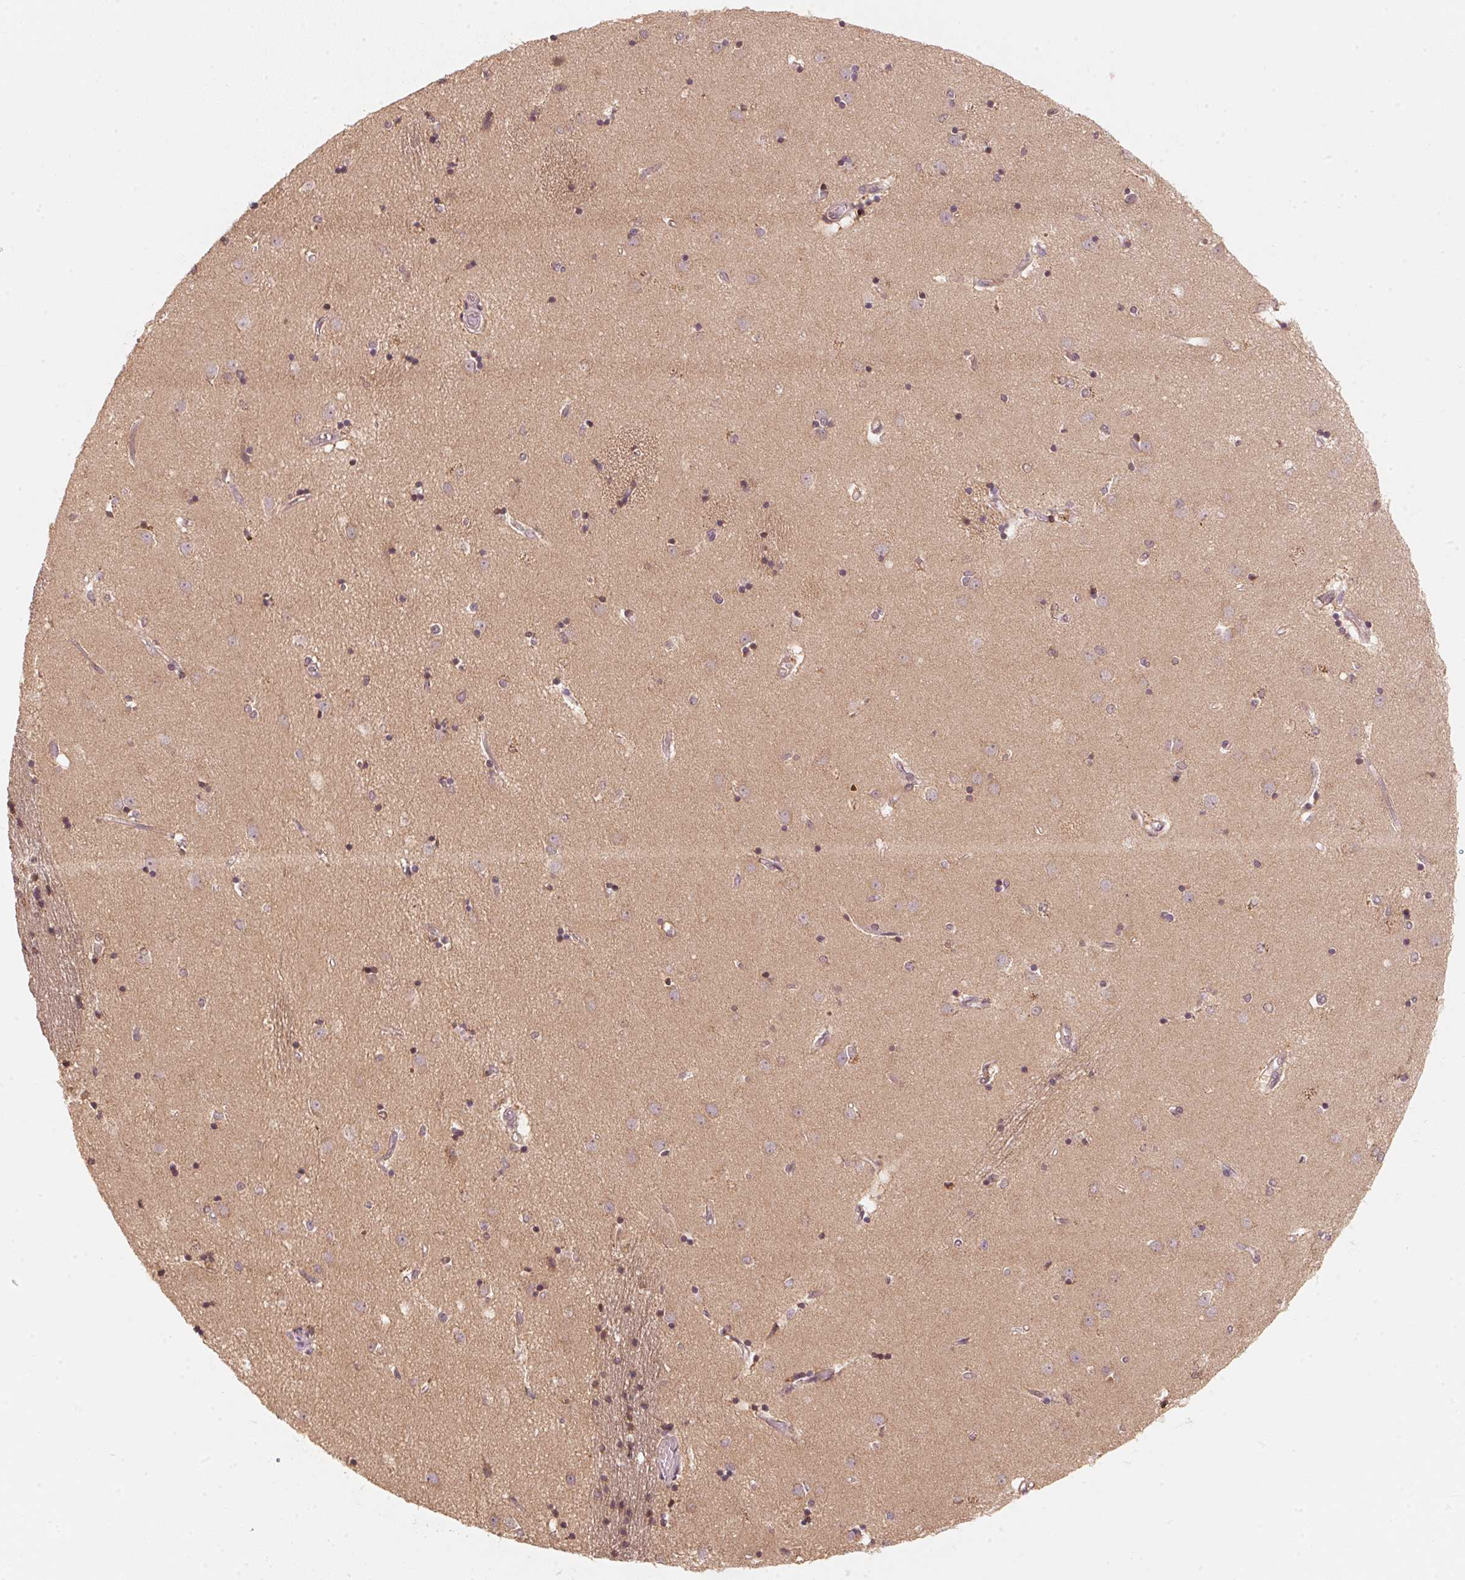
{"staining": {"intensity": "negative", "quantity": "none", "location": "none"}, "tissue": "caudate", "cell_type": "Glial cells", "image_type": "normal", "snomed": [{"axis": "morphology", "description": "Normal tissue, NOS"}, {"axis": "topography", "description": "Lateral ventricle wall"}], "caption": "Glial cells are negative for brown protein staining in normal caudate. The staining is performed using DAB (3,3'-diaminobenzidine) brown chromogen with nuclei counter-stained in using hematoxylin.", "gene": "C2orf73", "patient": {"sex": "male", "age": 54}}